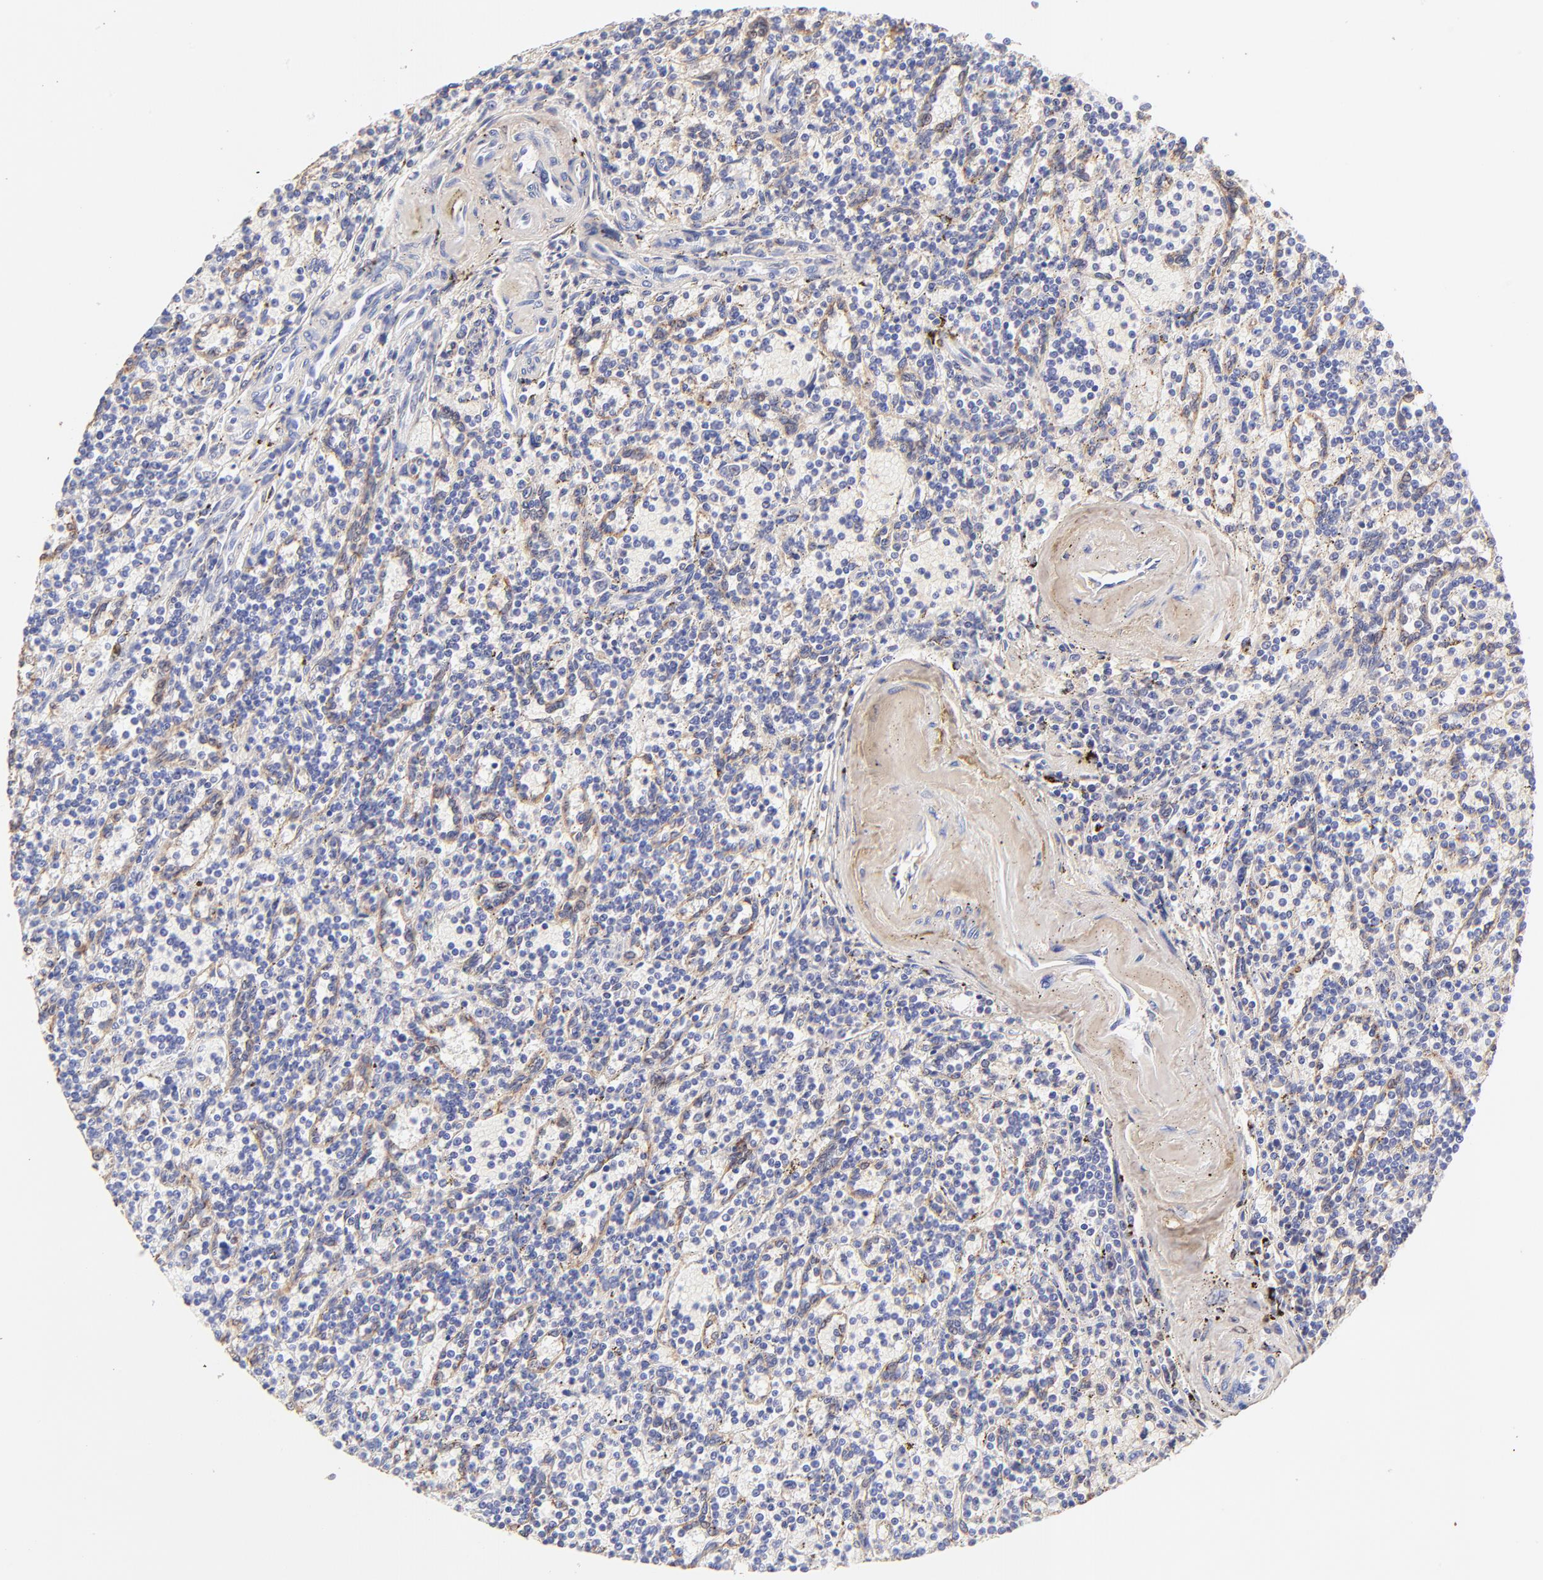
{"staining": {"intensity": "negative", "quantity": "none", "location": "none"}, "tissue": "lymphoma", "cell_type": "Tumor cells", "image_type": "cancer", "snomed": [{"axis": "morphology", "description": "Malignant lymphoma, non-Hodgkin's type, Low grade"}, {"axis": "topography", "description": "Spleen"}], "caption": "This is an immunohistochemistry image of malignant lymphoma, non-Hodgkin's type (low-grade). There is no staining in tumor cells.", "gene": "BGN", "patient": {"sex": "male", "age": 73}}